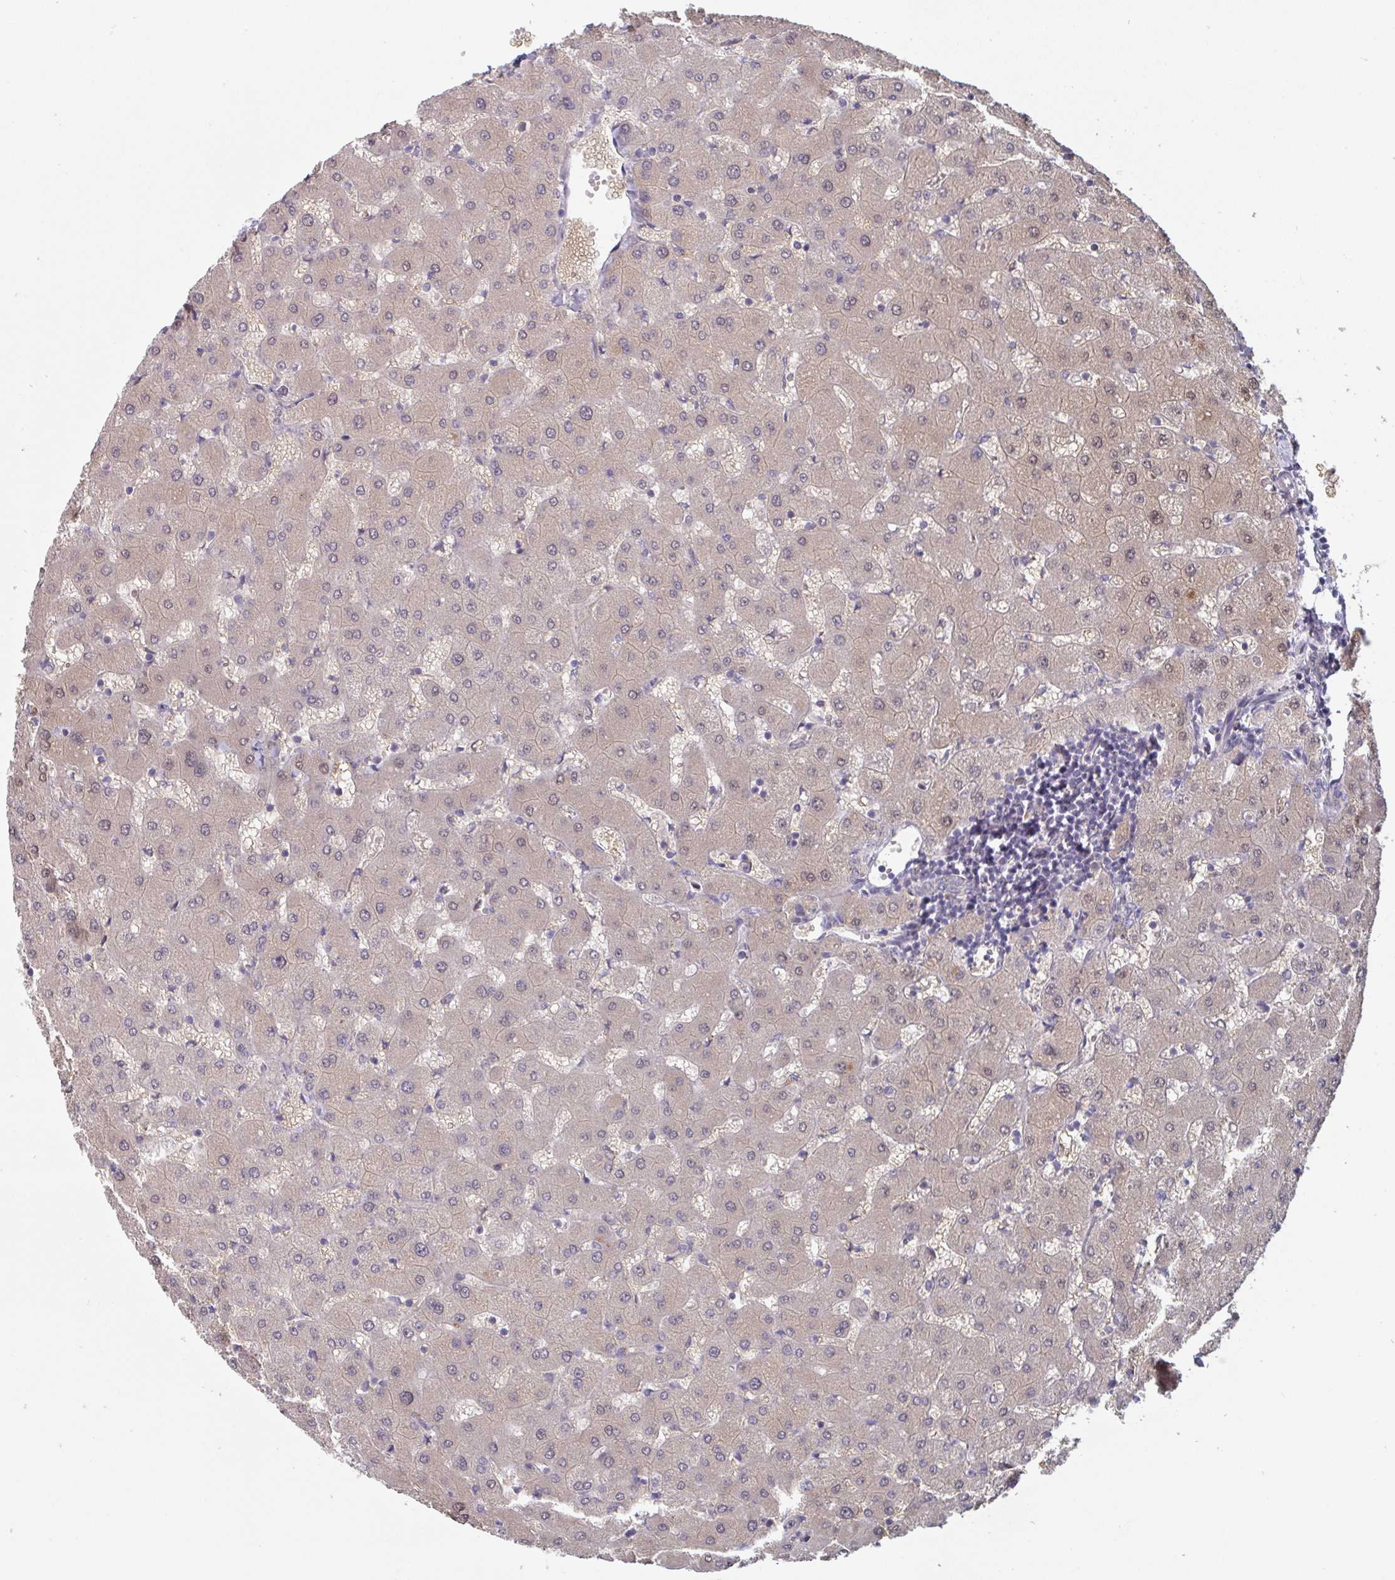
{"staining": {"intensity": "negative", "quantity": "none", "location": "none"}, "tissue": "liver", "cell_type": "Cholangiocytes", "image_type": "normal", "snomed": [{"axis": "morphology", "description": "Normal tissue, NOS"}, {"axis": "topography", "description": "Liver"}], "caption": "The image demonstrates no significant positivity in cholangiocytes of liver. The staining is performed using DAB brown chromogen with nuclei counter-stained in using hematoxylin.", "gene": "PTPRD", "patient": {"sex": "female", "age": 63}}